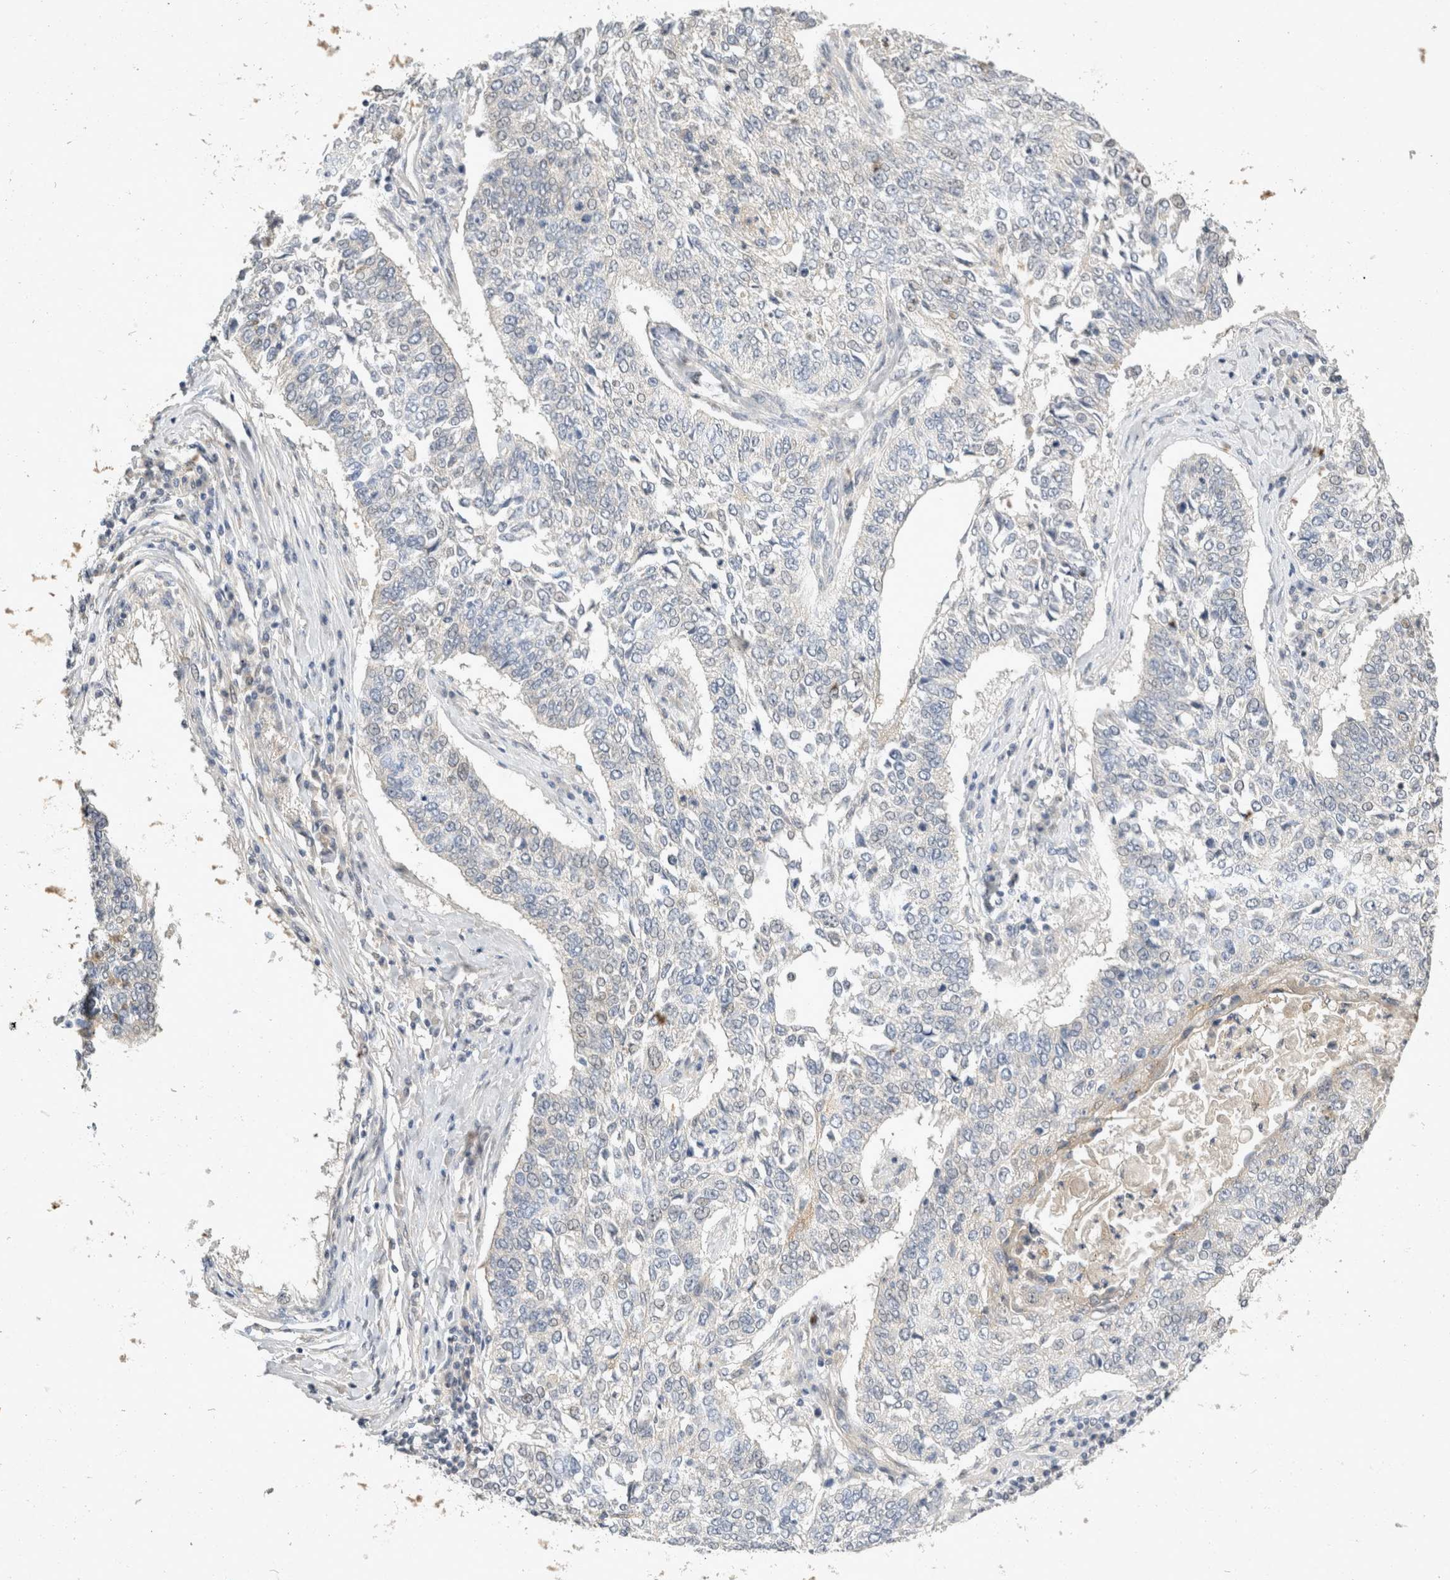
{"staining": {"intensity": "negative", "quantity": "none", "location": "none"}, "tissue": "lung cancer", "cell_type": "Tumor cells", "image_type": "cancer", "snomed": [{"axis": "morphology", "description": "Normal tissue, NOS"}, {"axis": "morphology", "description": "Squamous cell carcinoma, NOS"}, {"axis": "topography", "description": "Cartilage tissue"}, {"axis": "topography", "description": "Bronchus"}, {"axis": "topography", "description": "Lung"}, {"axis": "topography", "description": "Peripheral nerve tissue"}], "caption": "IHC photomicrograph of neoplastic tissue: lung cancer stained with DAB reveals no significant protein positivity in tumor cells.", "gene": "TOM1L2", "patient": {"sex": "female", "age": 49}}